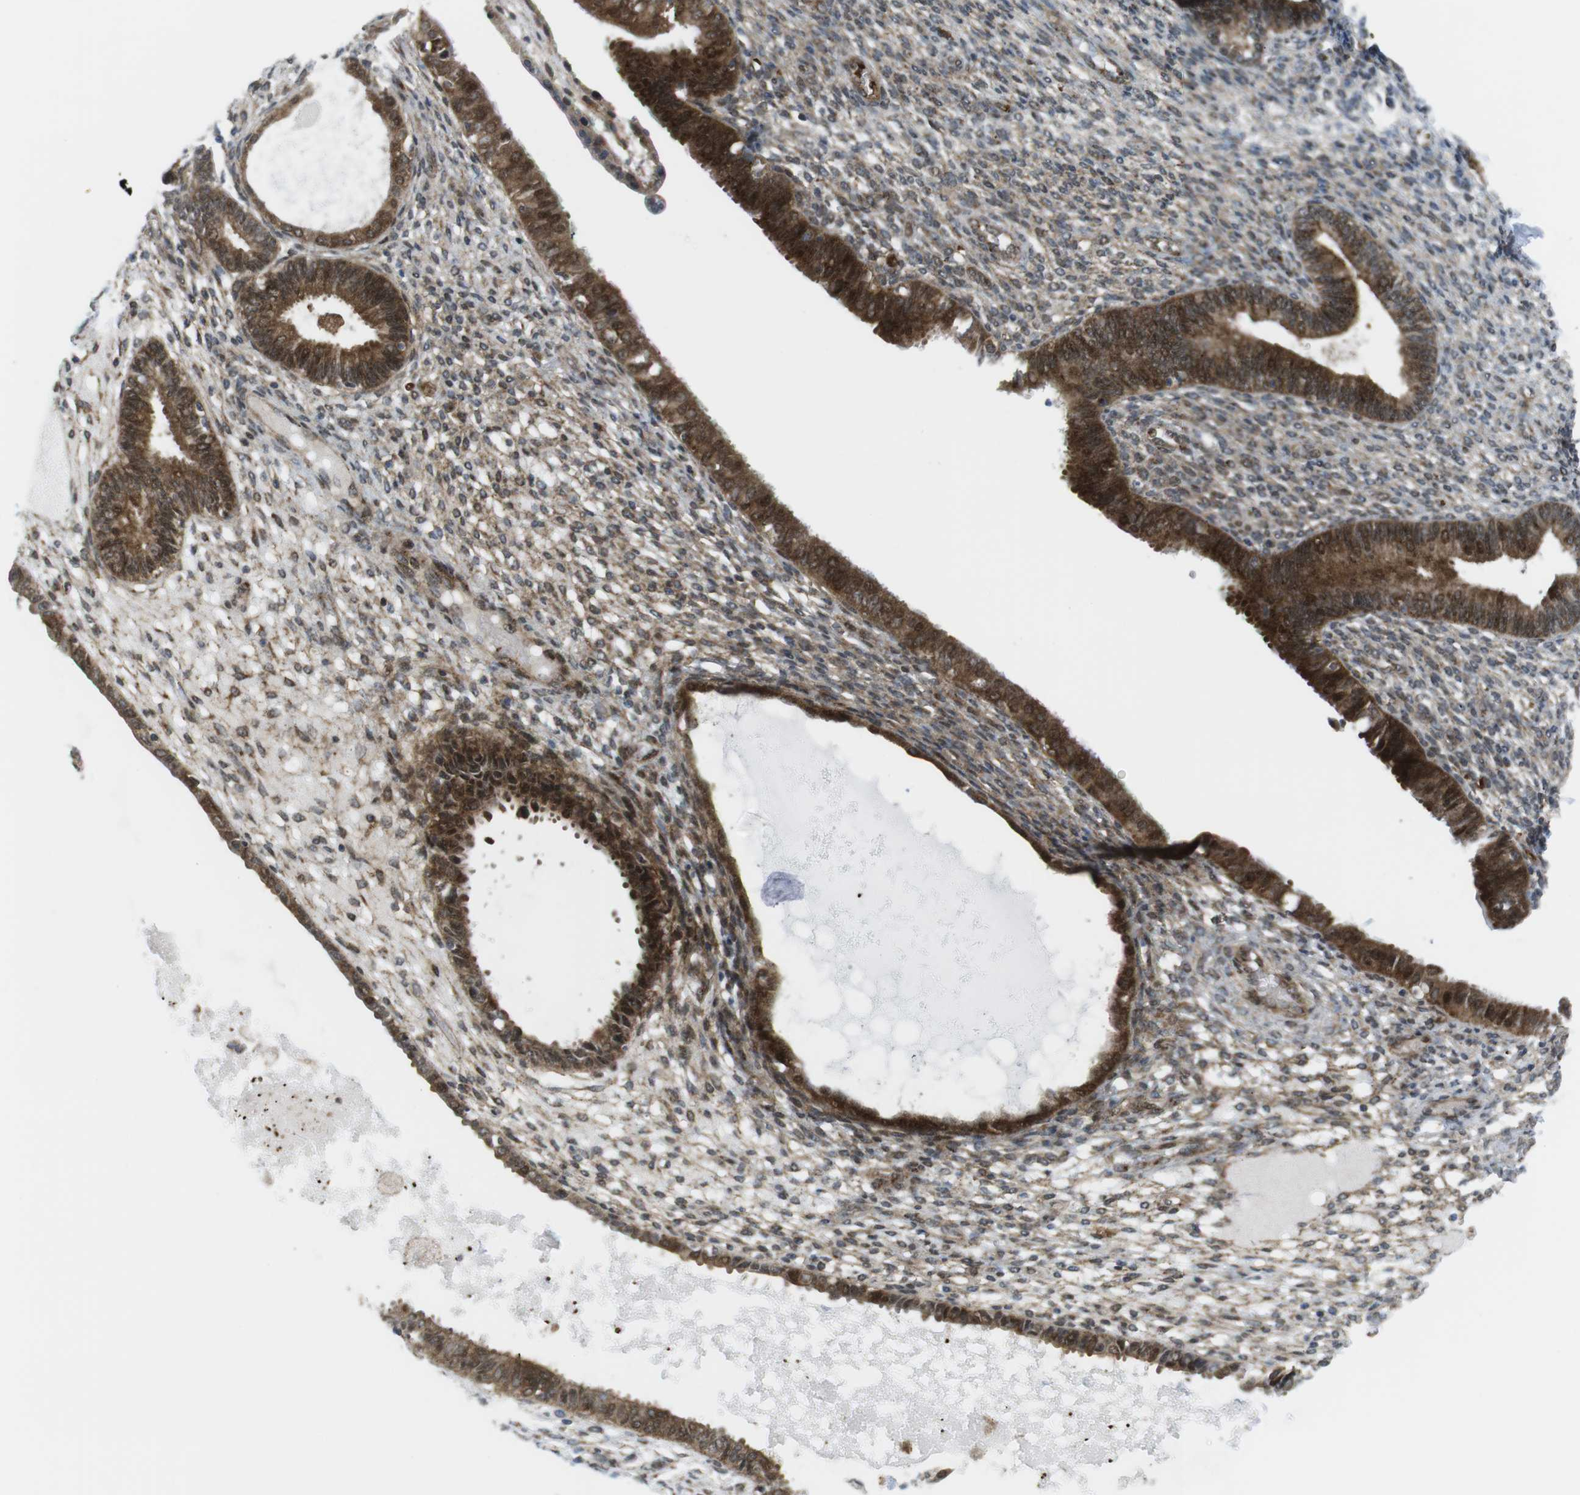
{"staining": {"intensity": "weak", "quantity": "25%-75%", "location": "cytoplasmic/membranous,nuclear"}, "tissue": "endometrium", "cell_type": "Cells in endometrial stroma", "image_type": "normal", "snomed": [{"axis": "morphology", "description": "Normal tissue, NOS"}, {"axis": "topography", "description": "Endometrium"}], "caption": "Benign endometrium was stained to show a protein in brown. There is low levels of weak cytoplasmic/membranous,nuclear expression in approximately 25%-75% of cells in endometrial stroma. The protein is shown in brown color, while the nuclei are stained blue.", "gene": "CUL7", "patient": {"sex": "female", "age": 61}}